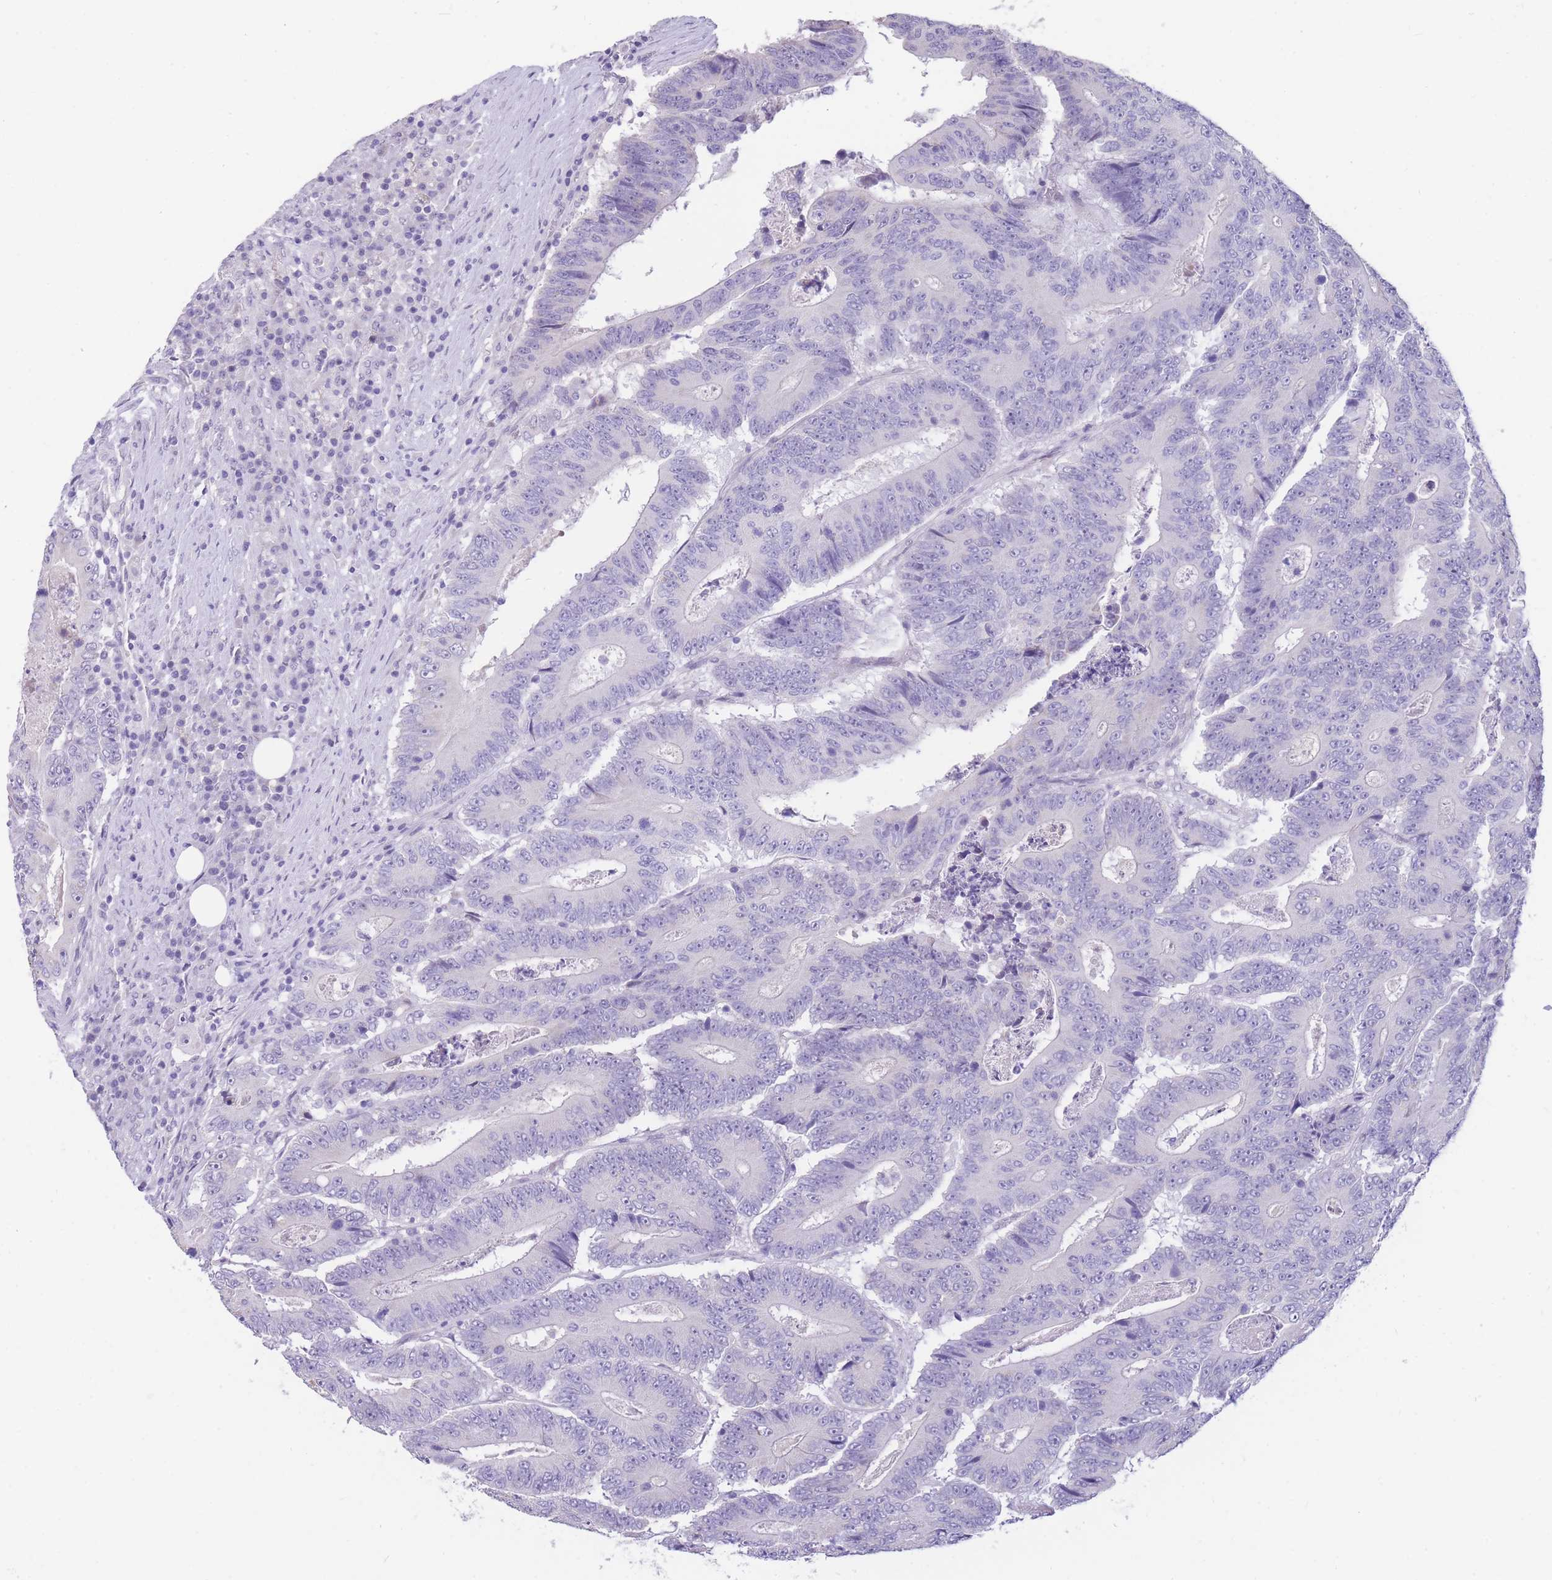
{"staining": {"intensity": "negative", "quantity": "none", "location": "none"}, "tissue": "colorectal cancer", "cell_type": "Tumor cells", "image_type": "cancer", "snomed": [{"axis": "morphology", "description": "Adenocarcinoma, NOS"}, {"axis": "topography", "description": "Colon"}], "caption": "There is no significant expression in tumor cells of colorectal adenocarcinoma. Brightfield microscopy of immunohistochemistry stained with DAB (brown) and hematoxylin (blue), captured at high magnification.", "gene": "SHCBP1", "patient": {"sex": "male", "age": 83}}